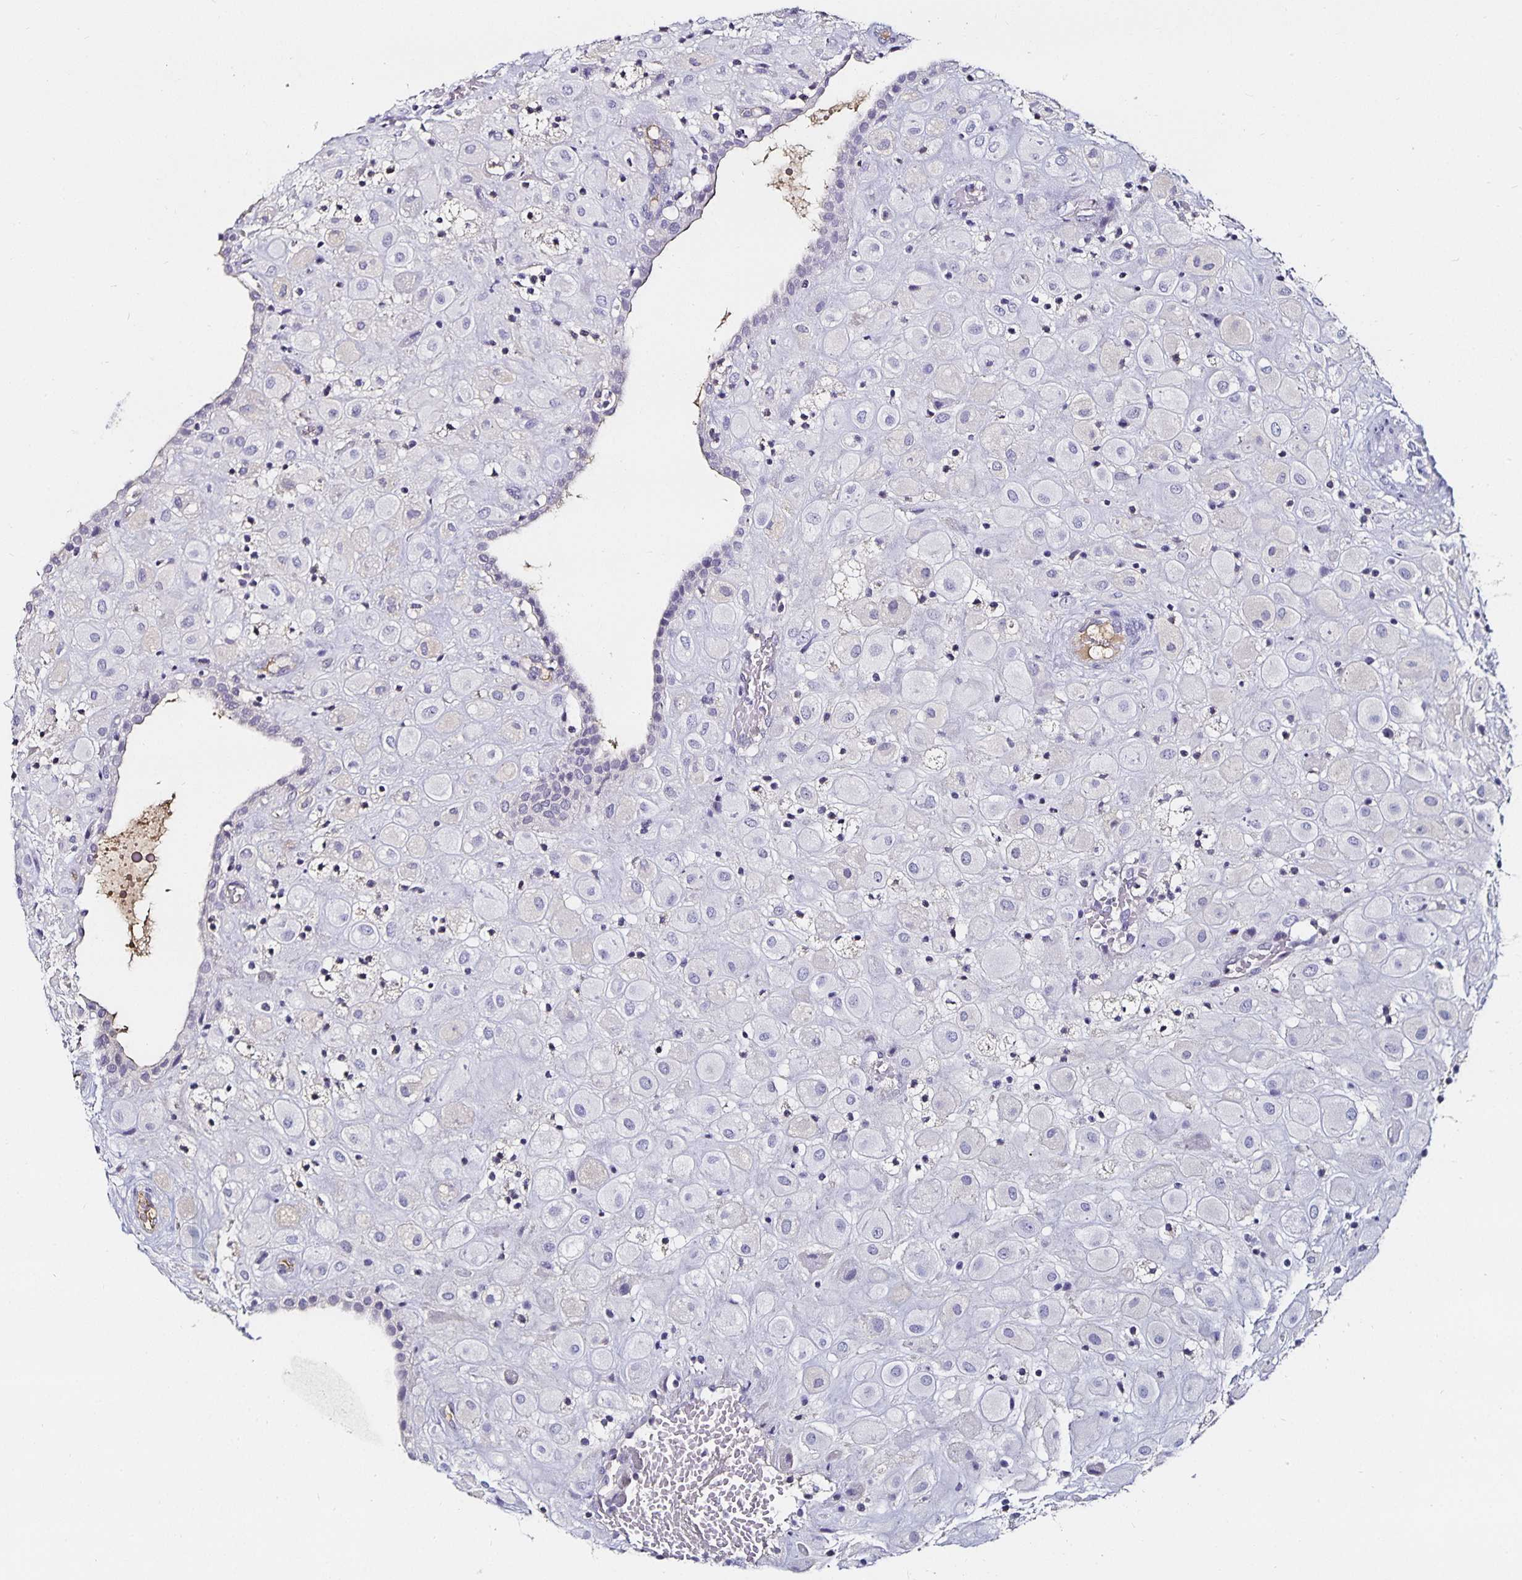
{"staining": {"intensity": "negative", "quantity": "none", "location": "none"}, "tissue": "placenta", "cell_type": "Decidual cells", "image_type": "normal", "snomed": [{"axis": "morphology", "description": "Normal tissue, NOS"}, {"axis": "topography", "description": "Placenta"}], "caption": "Immunohistochemical staining of unremarkable human placenta exhibits no significant positivity in decidual cells.", "gene": "TTR", "patient": {"sex": "female", "age": 24}}